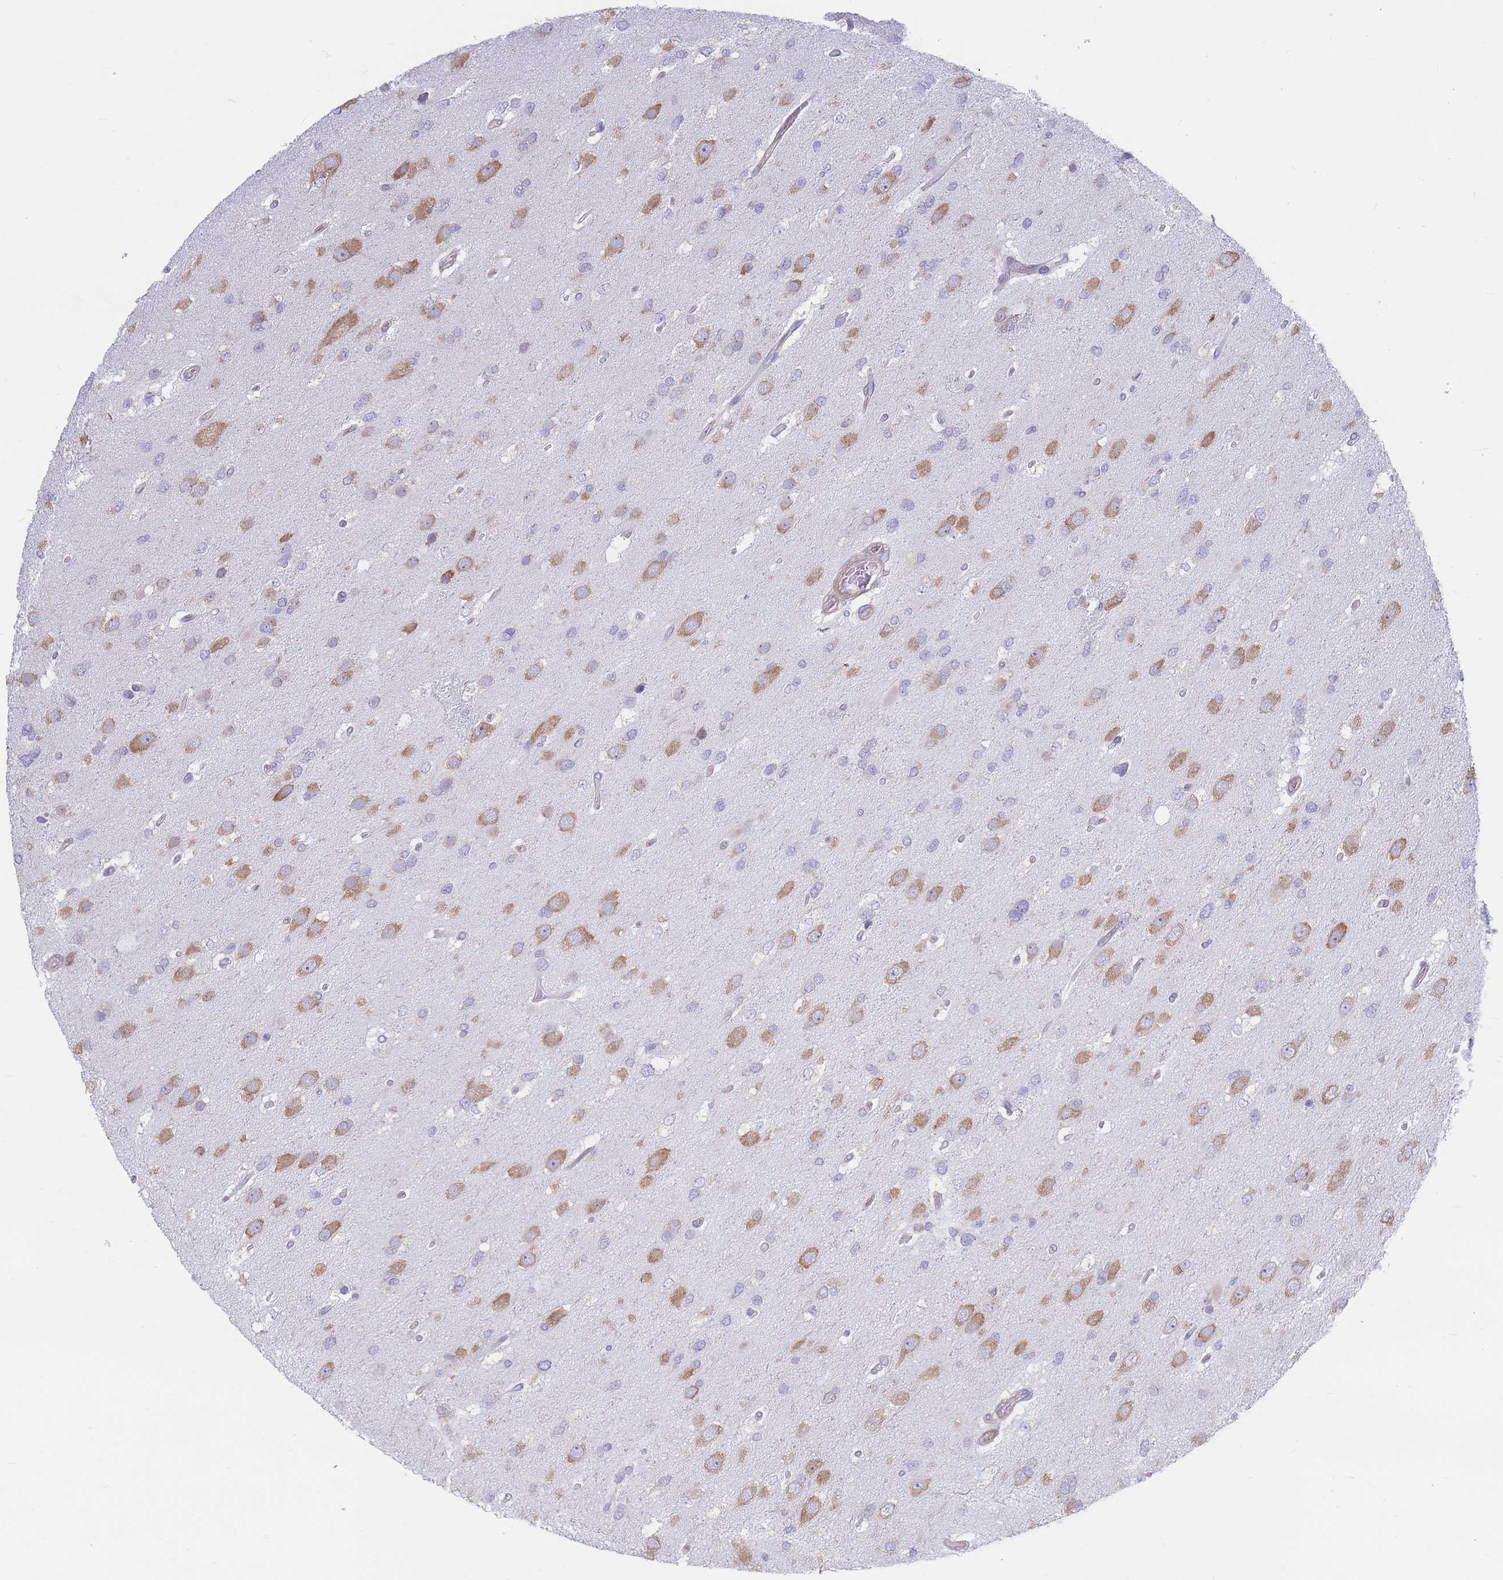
{"staining": {"intensity": "negative", "quantity": "none", "location": "none"}, "tissue": "glioma", "cell_type": "Tumor cells", "image_type": "cancer", "snomed": [{"axis": "morphology", "description": "Glioma, malignant, High grade"}, {"axis": "topography", "description": "Brain"}], "caption": "A high-resolution photomicrograph shows IHC staining of glioma, which exhibits no significant staining in tumor cells.", "gene": "RPL8", "patient": {"sex": "male", "age": 53}}